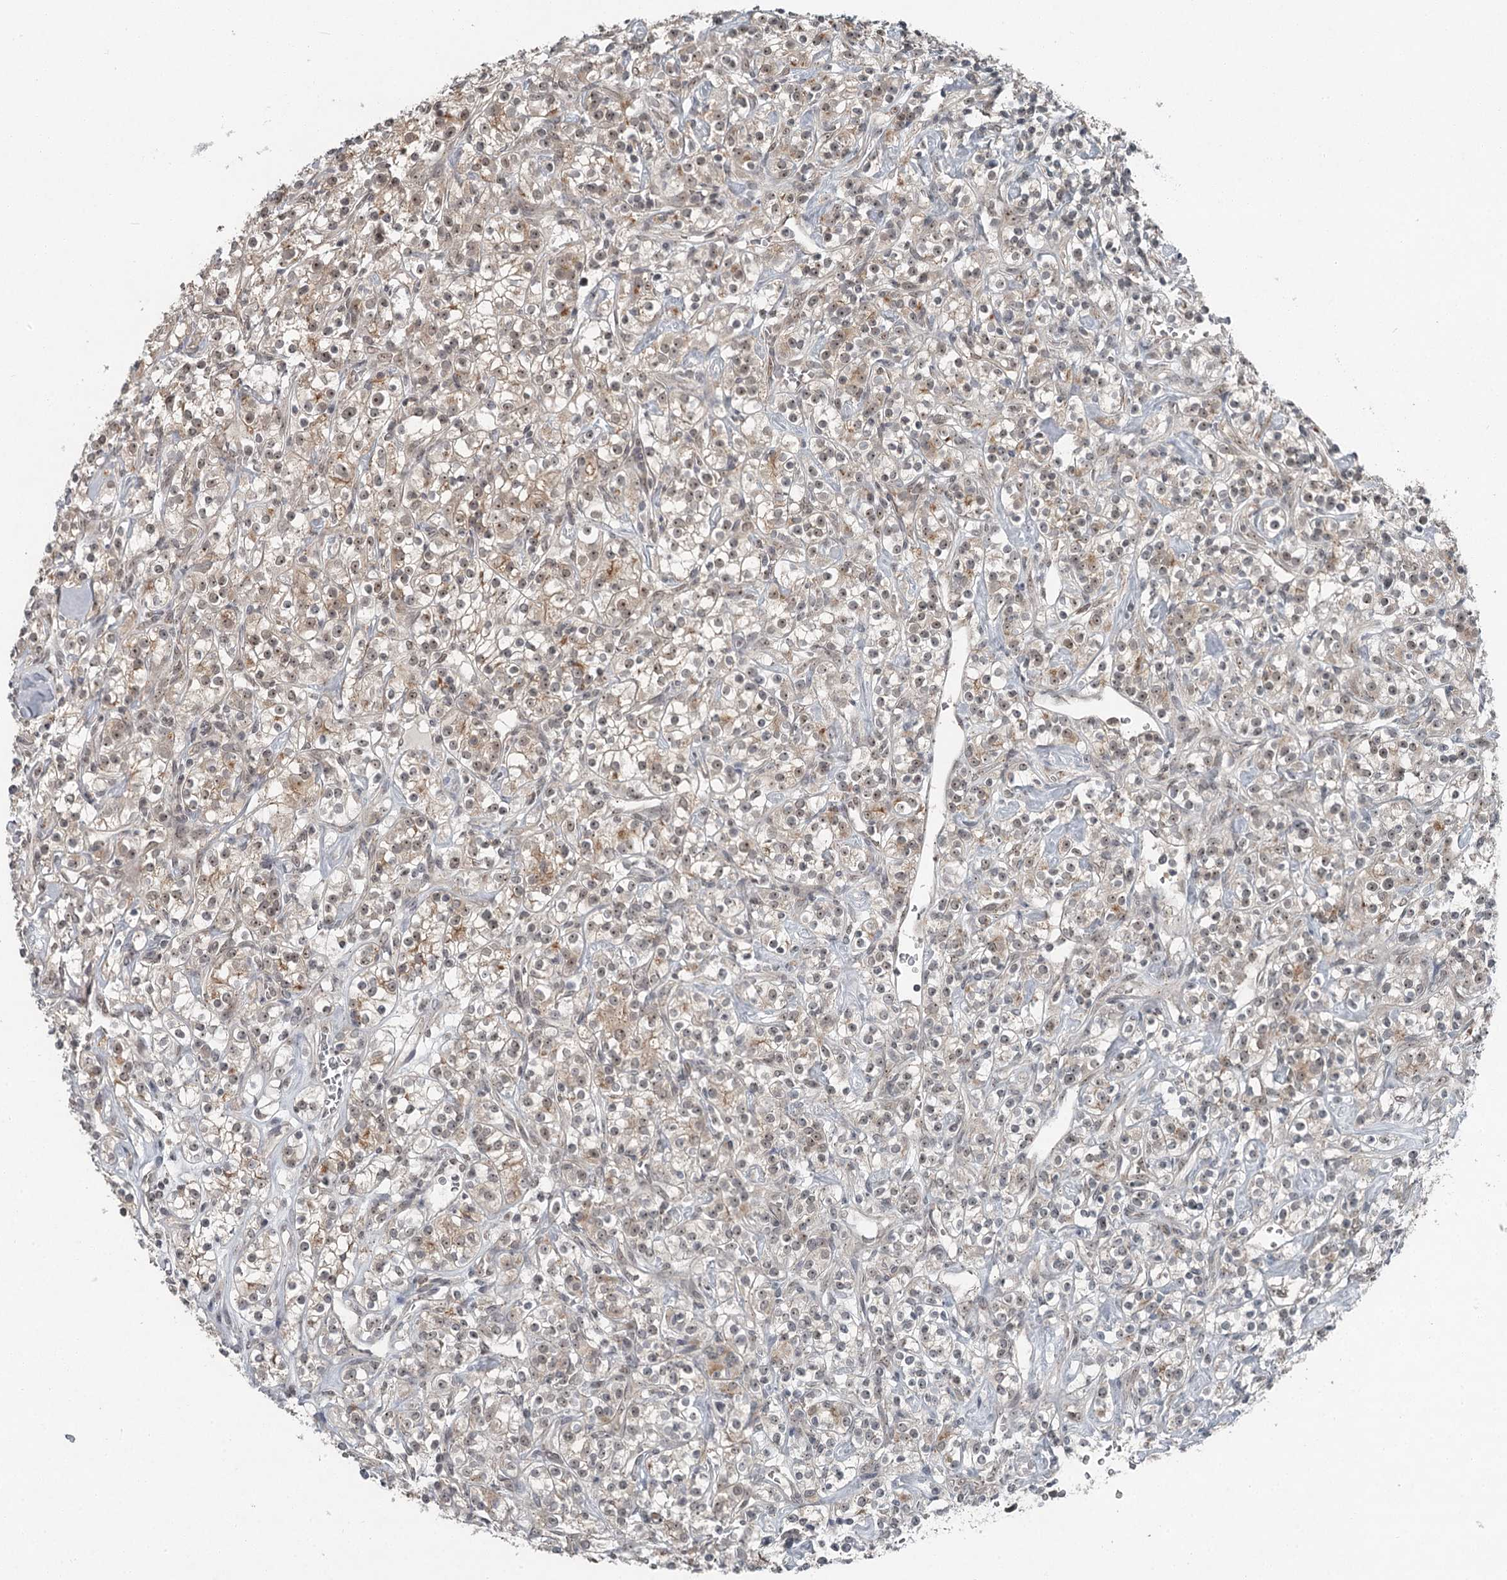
{"staining": {"intensity": "weak", "quantity": "<25%", "location": "cytoplasmic/membranous,nuclear"}, "tissue": "renal cancer", "cell_type": "Tumor cells", "image_type": "cancer", "snomed": [{"axis": "morphology", "description": "Adenocarcinoma, NOS"}, {"axis": "topography", "description": "Kidney"}], "caption": "Image shows no significant protein positivity in tumor cells of adenocarcinoma (renal). The staining was performed using DAB to visualize the protein expression in brown, while the nuclei were stained in blue with hematoxylin (Magnification: 20x).", "gene": "EXOSC1", "patient": {"sex": "male", "age": 77}}